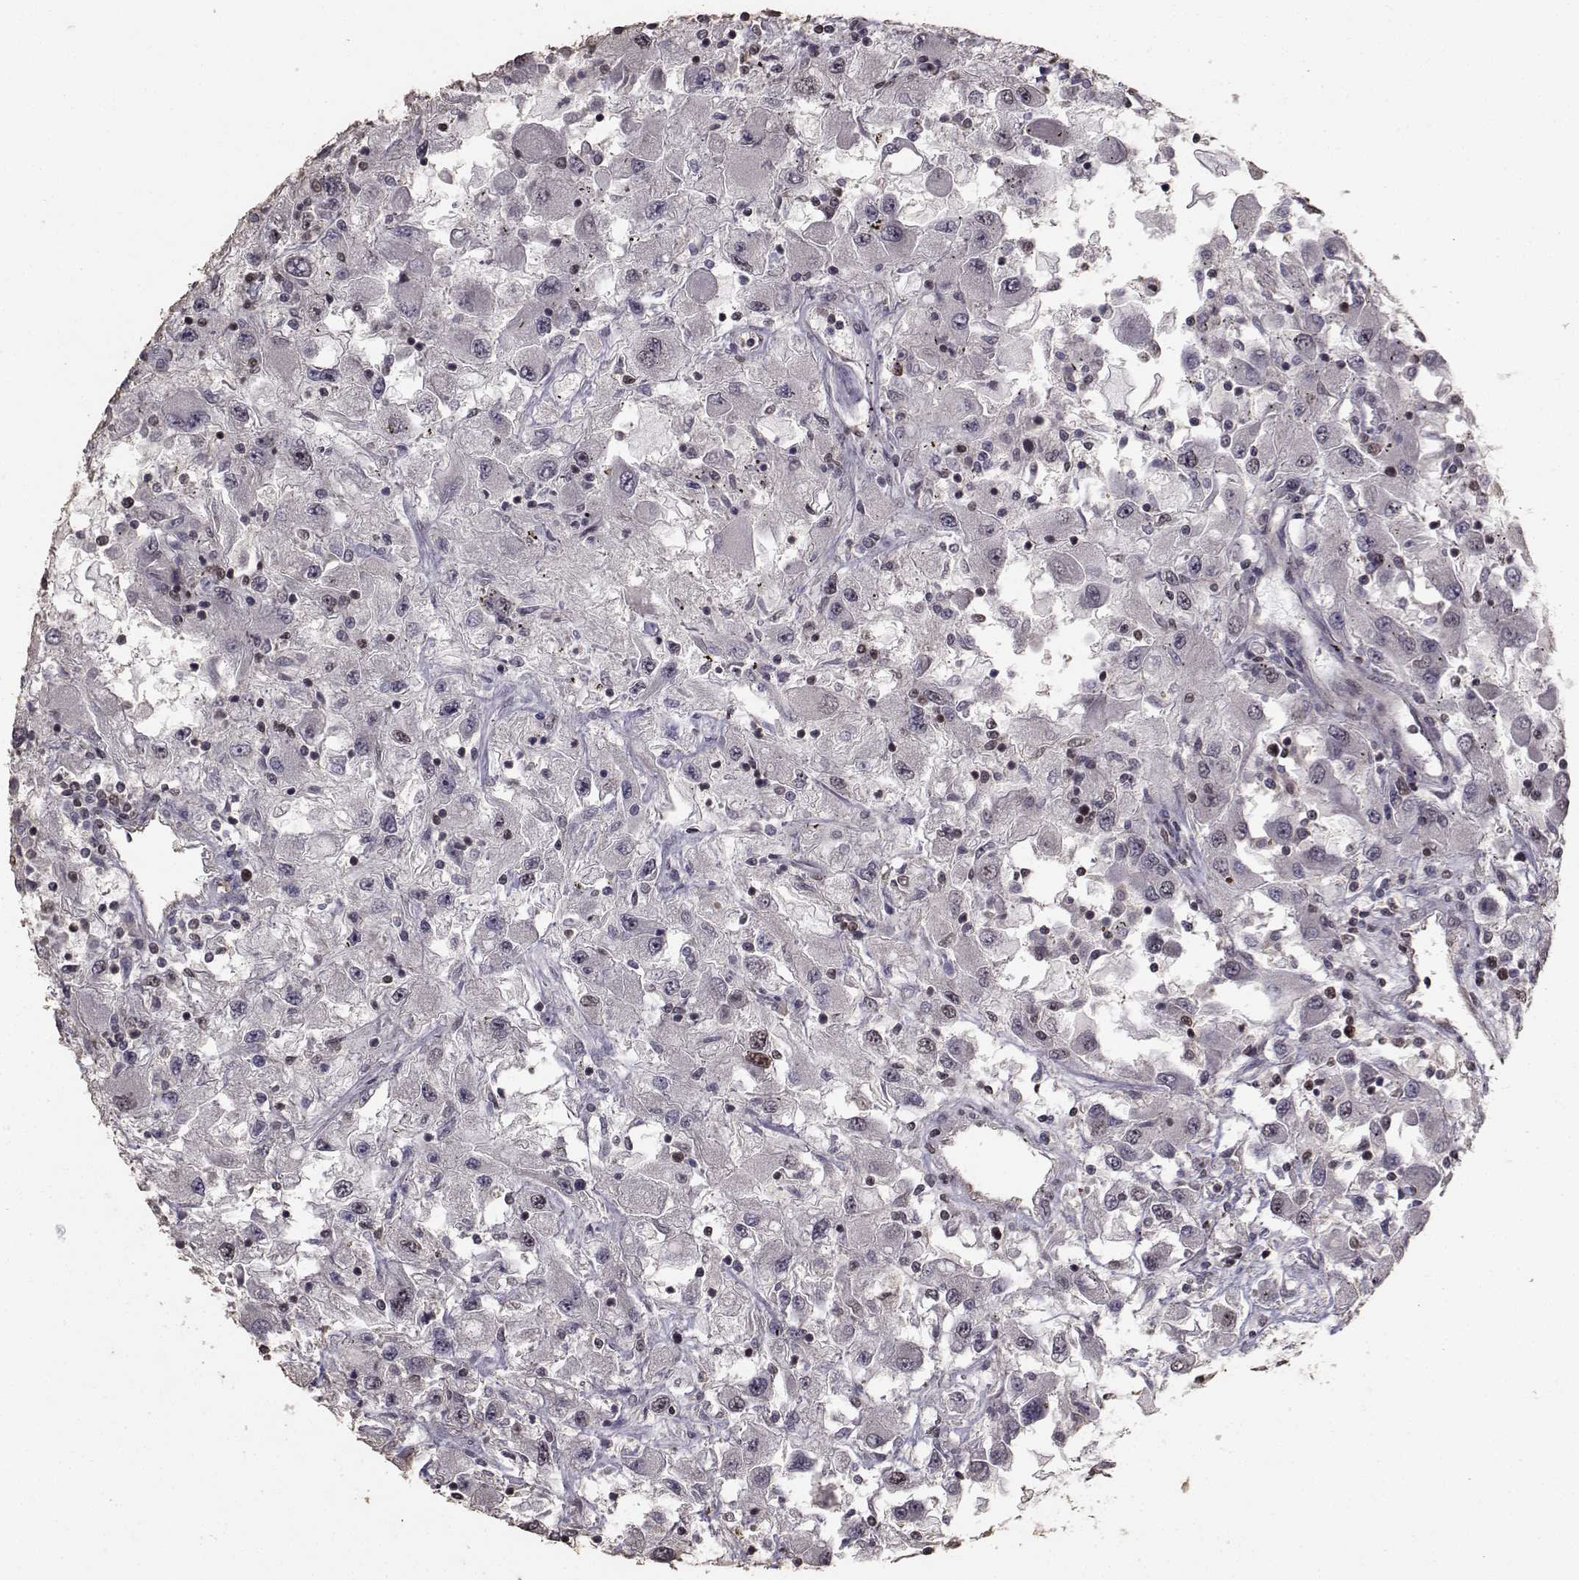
{"staining": {"intensity": "negative", "quantity": "none", "location": "none"}, "tissue": "renal cancer", "cell_type": "Tumor cells", "image_type": "cancer", "snomed": [{"axis": "morphology", "description": "Adenocarcinoma, NOS"}, {"axis": "topography", "description": "Kidney"}], "caption": "Tumor cells are negative for brown protein staining in renal adenocarcinoma.", "gene": "SF1", "patient": {"sex": "female", "age": 67}}